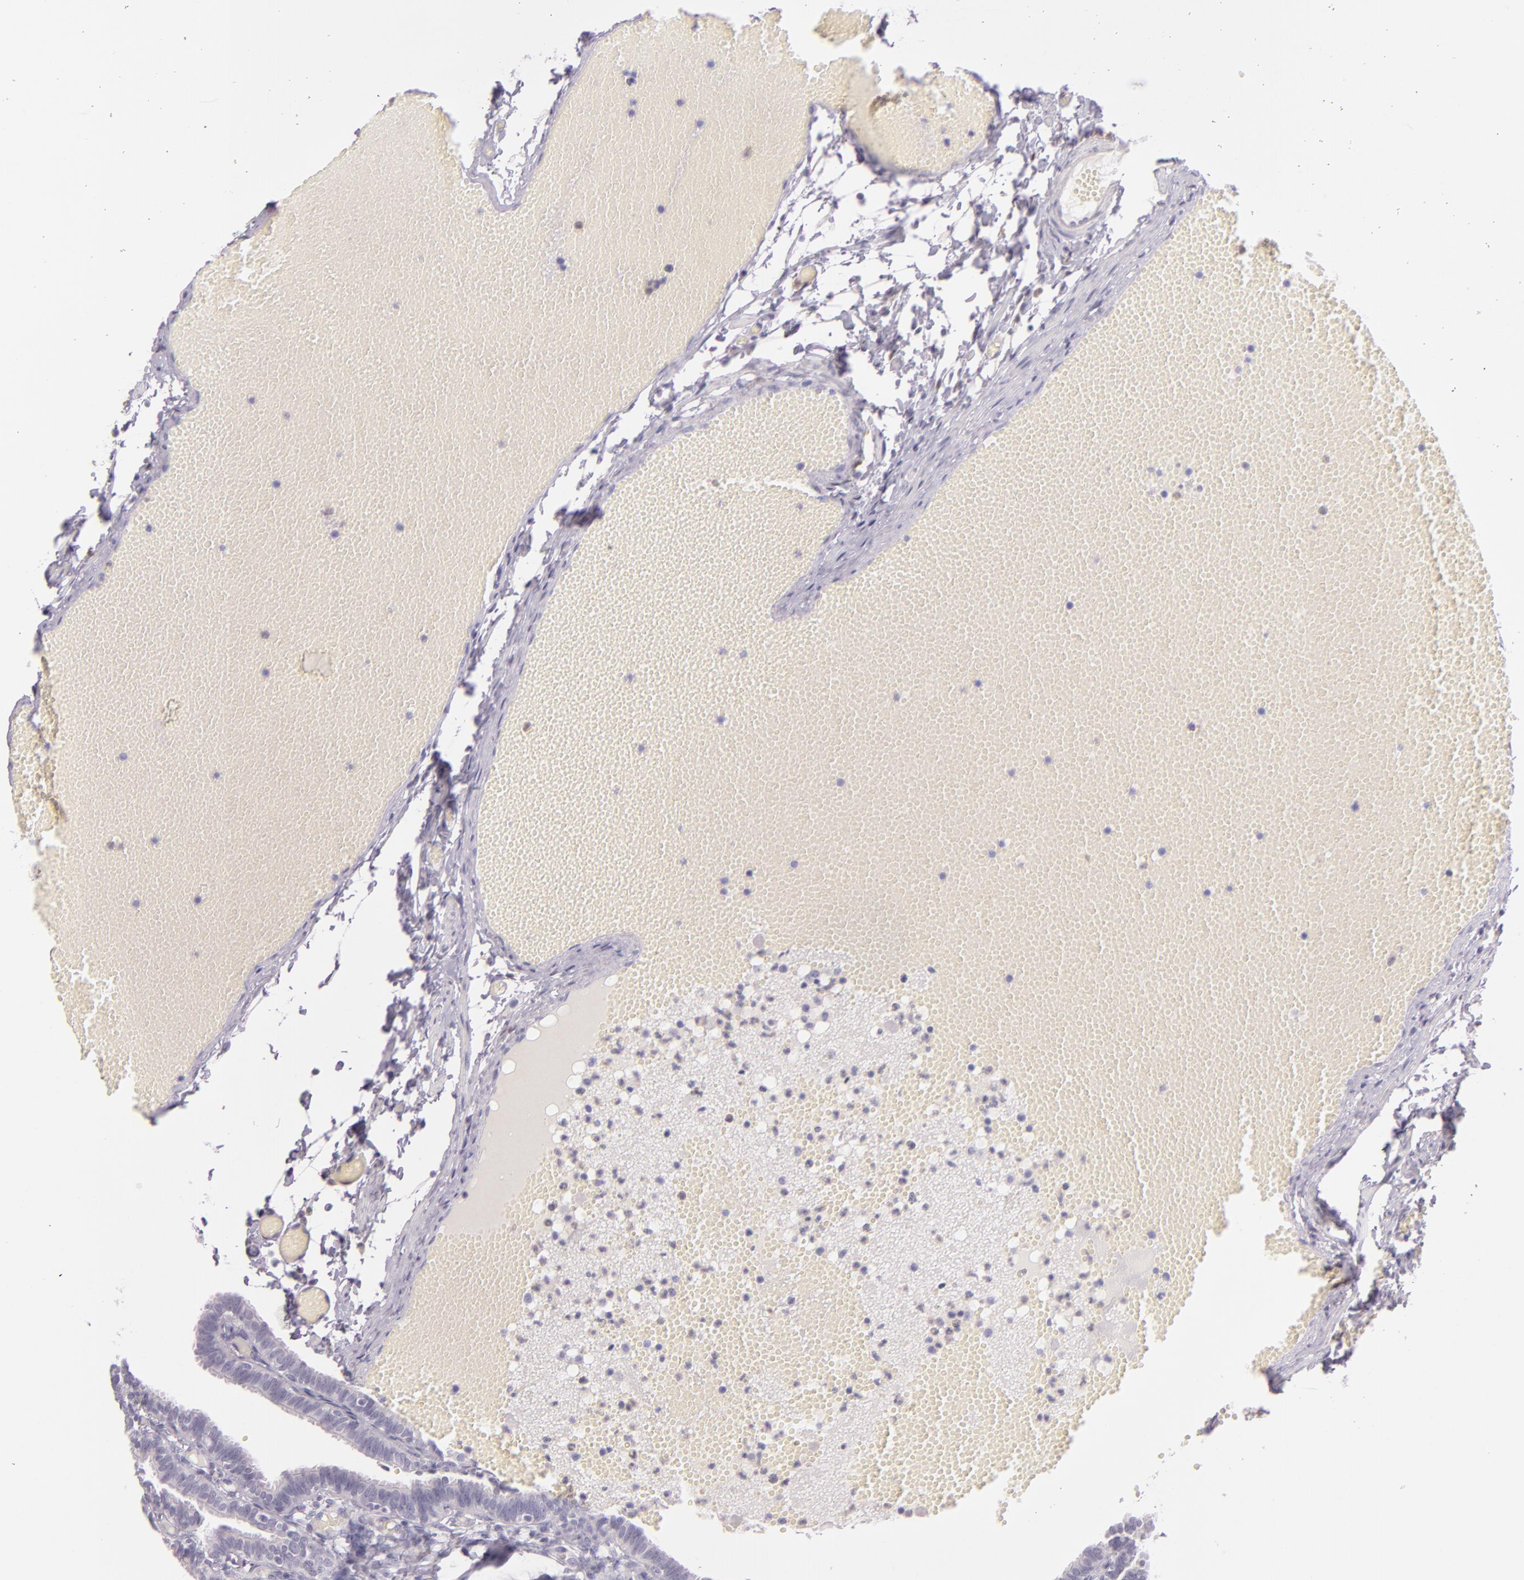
{"staining": {"intensity": "negative", "quantity": "none", "location": "none"}, "tissue": "fallopian tube", "cell_type": "Glandular cells", "image_type": "normal", "snomed": [{"axis": "morphology", "description": "Normal tissue, NOS"}, {"axis": "topography", "description": "Fallopian tube"}], "caption": "Glandular cells are negative for protein expression in unremarkable human fallopian tube. (DAB (3,3'-diaminobenzidine) IHC, high magnification).", "gene": "CBS", "patient": {"sex": "female", "age": 29}}